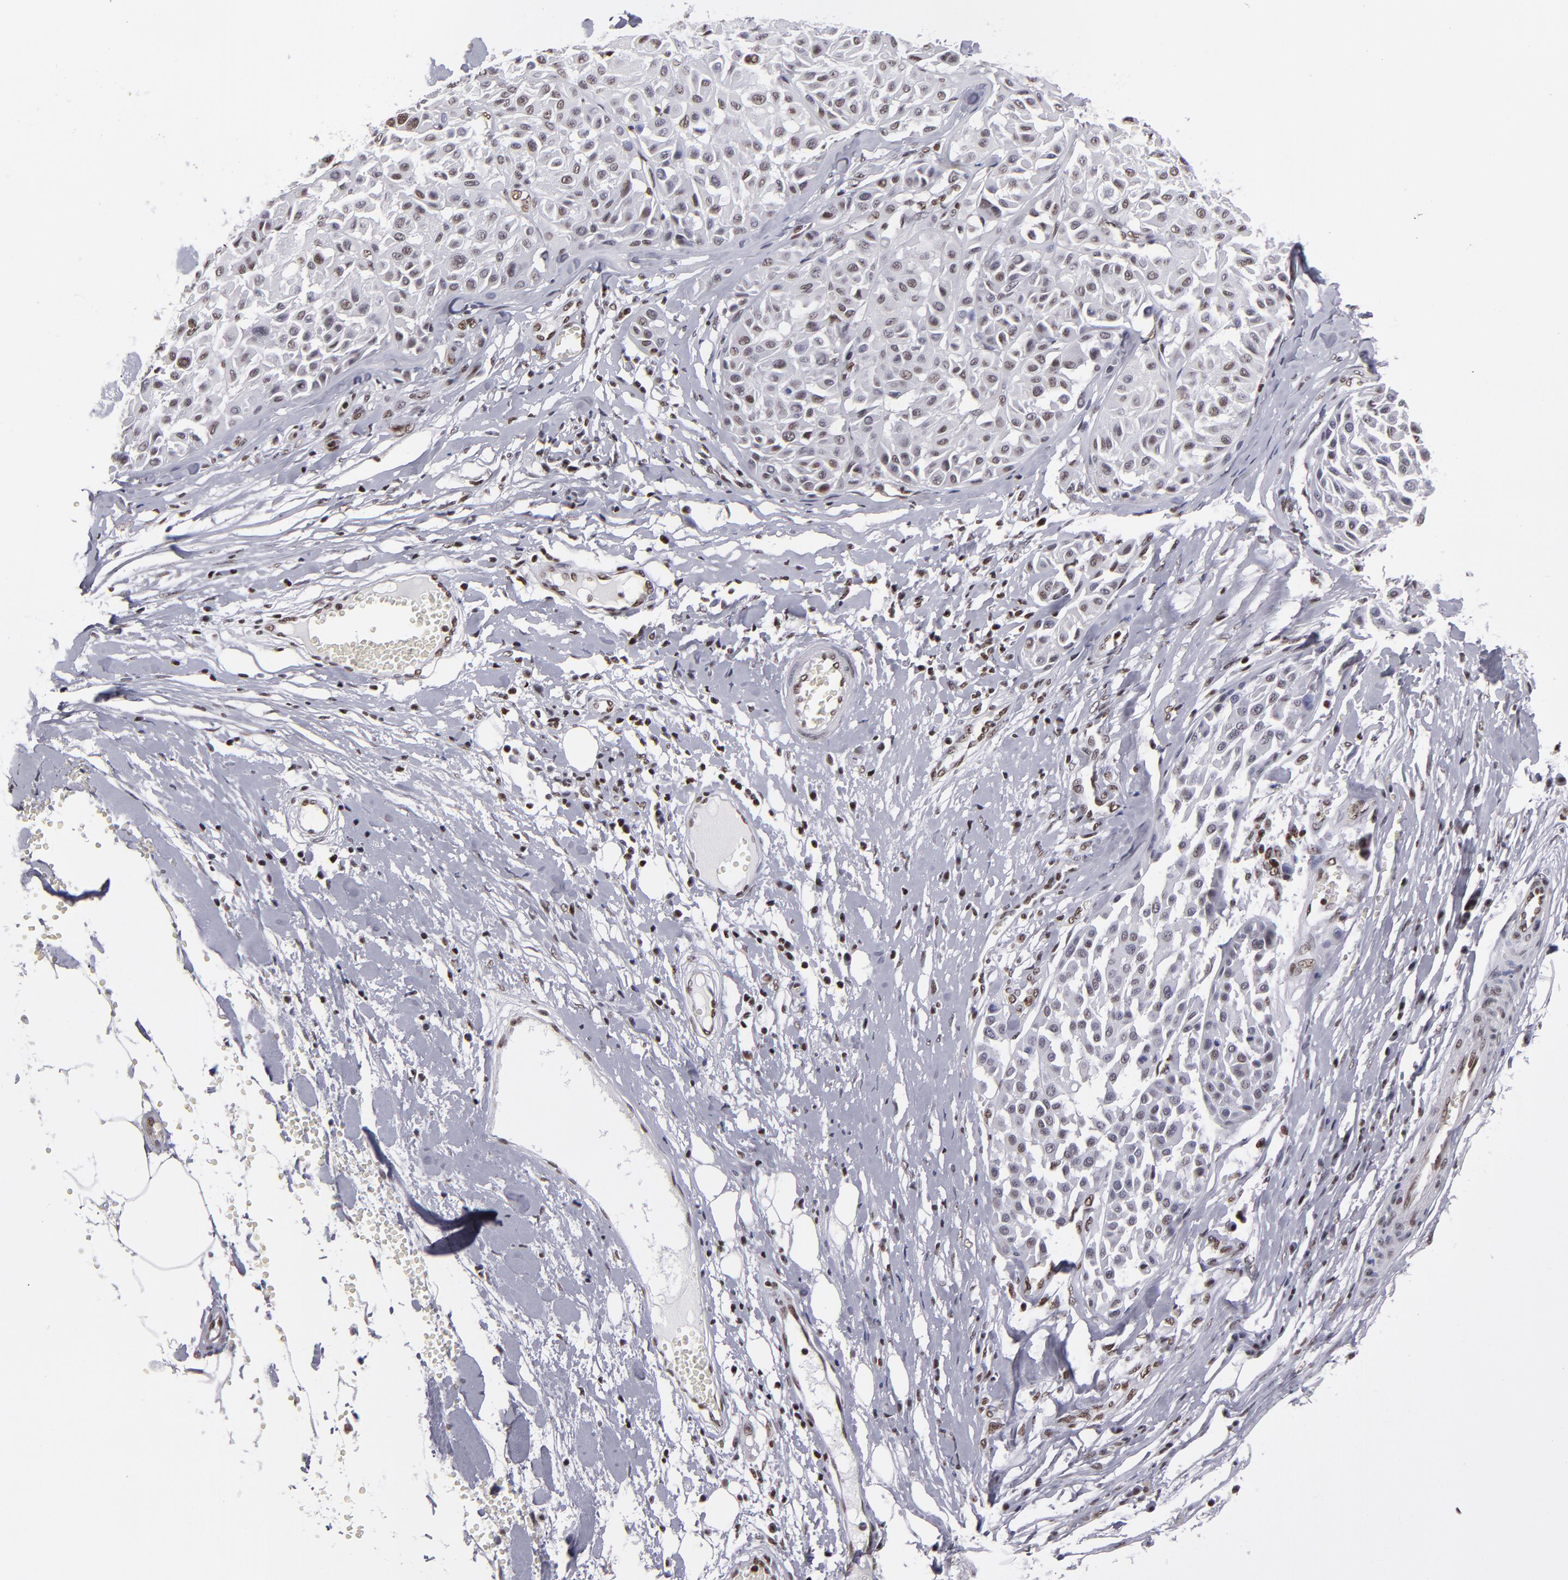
{"staining": {"intensity": "weak", "quantity": "25%-75%", "location": "nuclear"}, "tissue": "melanoma", "cell_type": "Tumor cells", "image_type": "cancer", "snomed": [{"axis": "morphology", "description": "Malignant melanoma, Metastatic site"}, {"axis": "topography", "description": "Soft tissue"}], "caption": "There is low levels of weak nuclear expression in tumor cells of melanoma, as demonstrated by immunohistochemical staining (brown color).", "gene": "TERF2", "patient": {"sex": "male", "age": 41}}